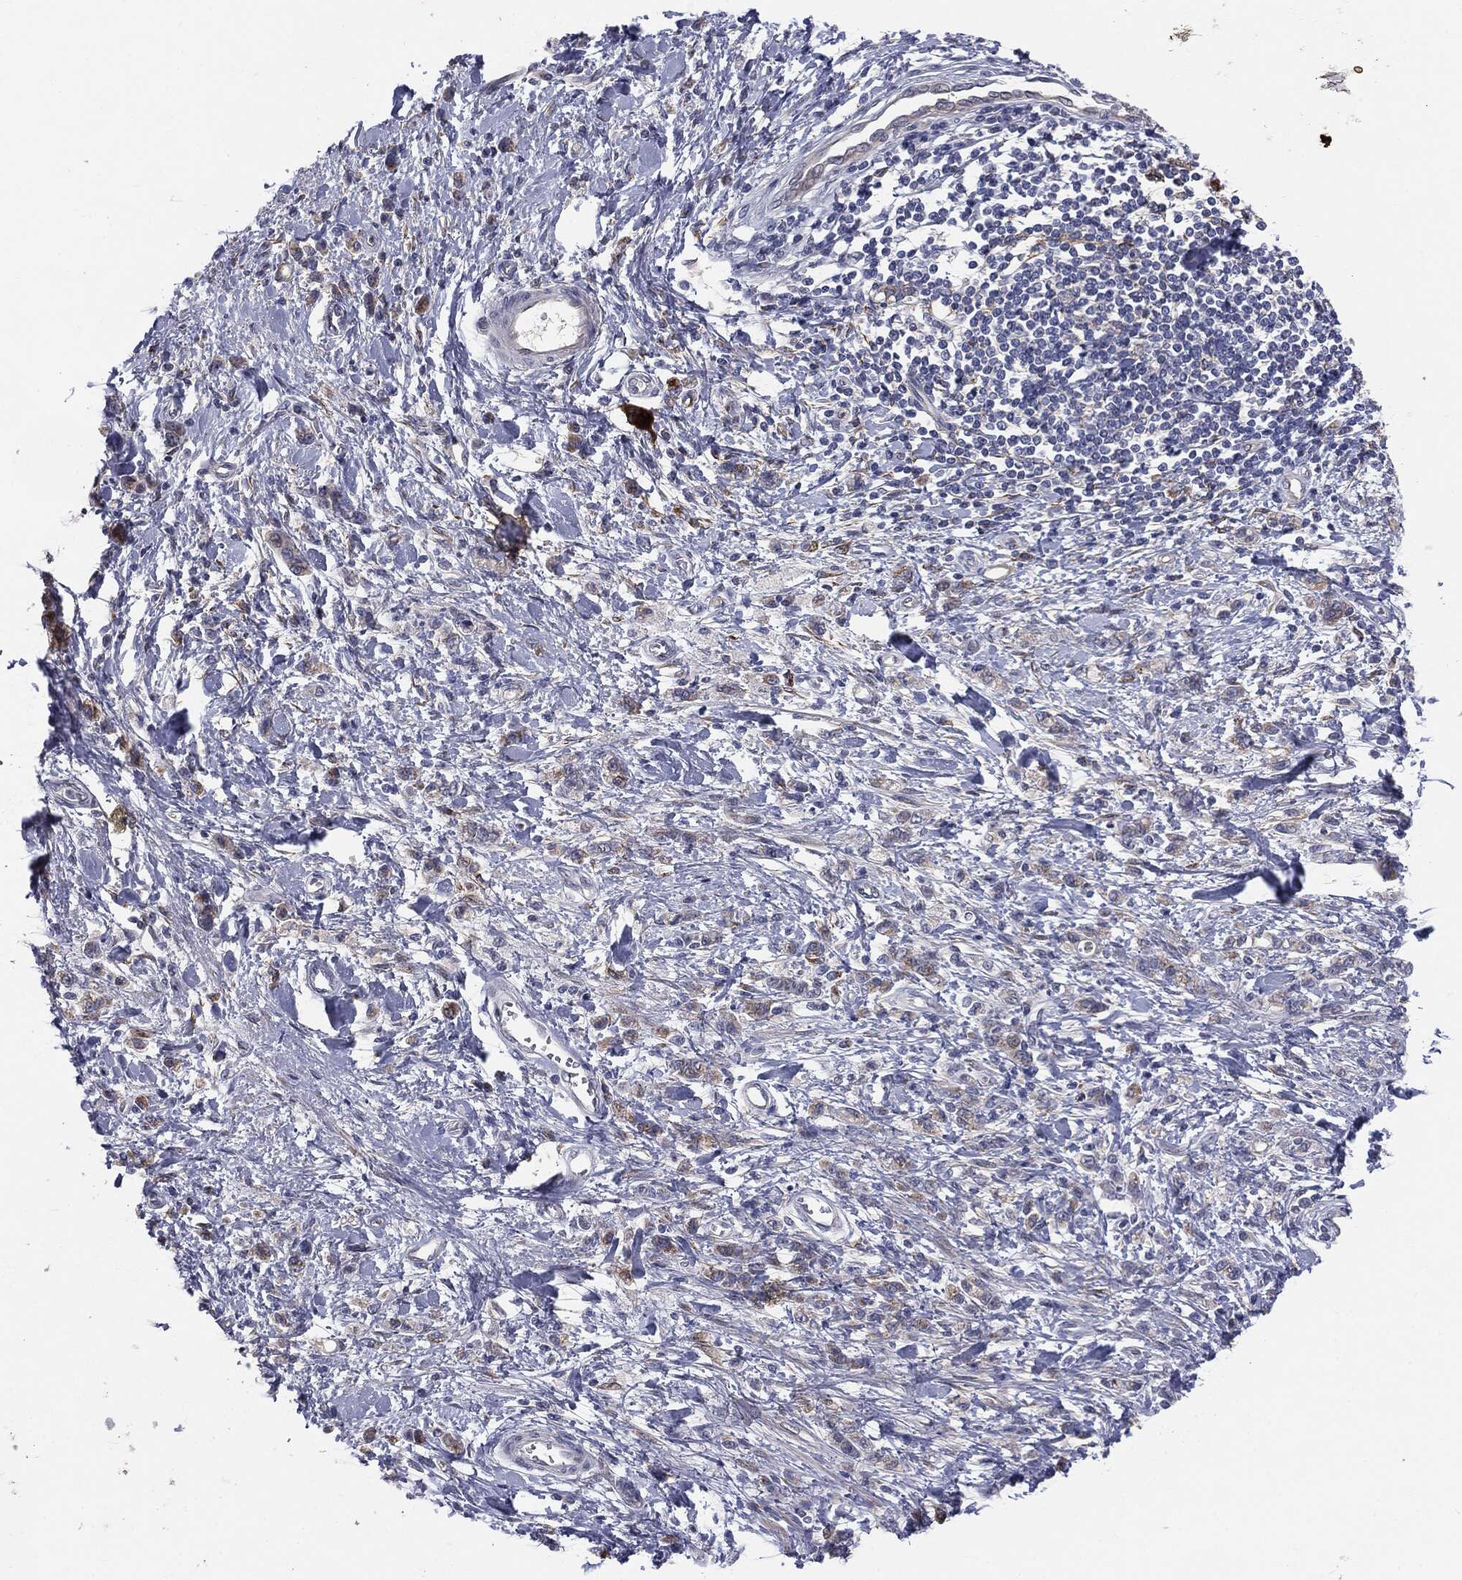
{"staining": {"intensity": "moderate", "quantity": "<25%", "location": "cytoplasmic/membranous"}, "tissue": "stomach cancer", "cell_type": "Tumor cells", "image_type": "cancer", "snomed": [{"axis": "morphology", "description": "Adenocarcinoma, NOS"}, {"axis": "topography", "description": "Stomach"}], "caption": "This photomicrograph shows immunohistochemistry staining of human stomach cancer, with low moderate cytoplasmic/membranous expression in approximately <25% of tumor cells.", "gene": "KRT5", "patient": {"sex": "male", "age": 77}}